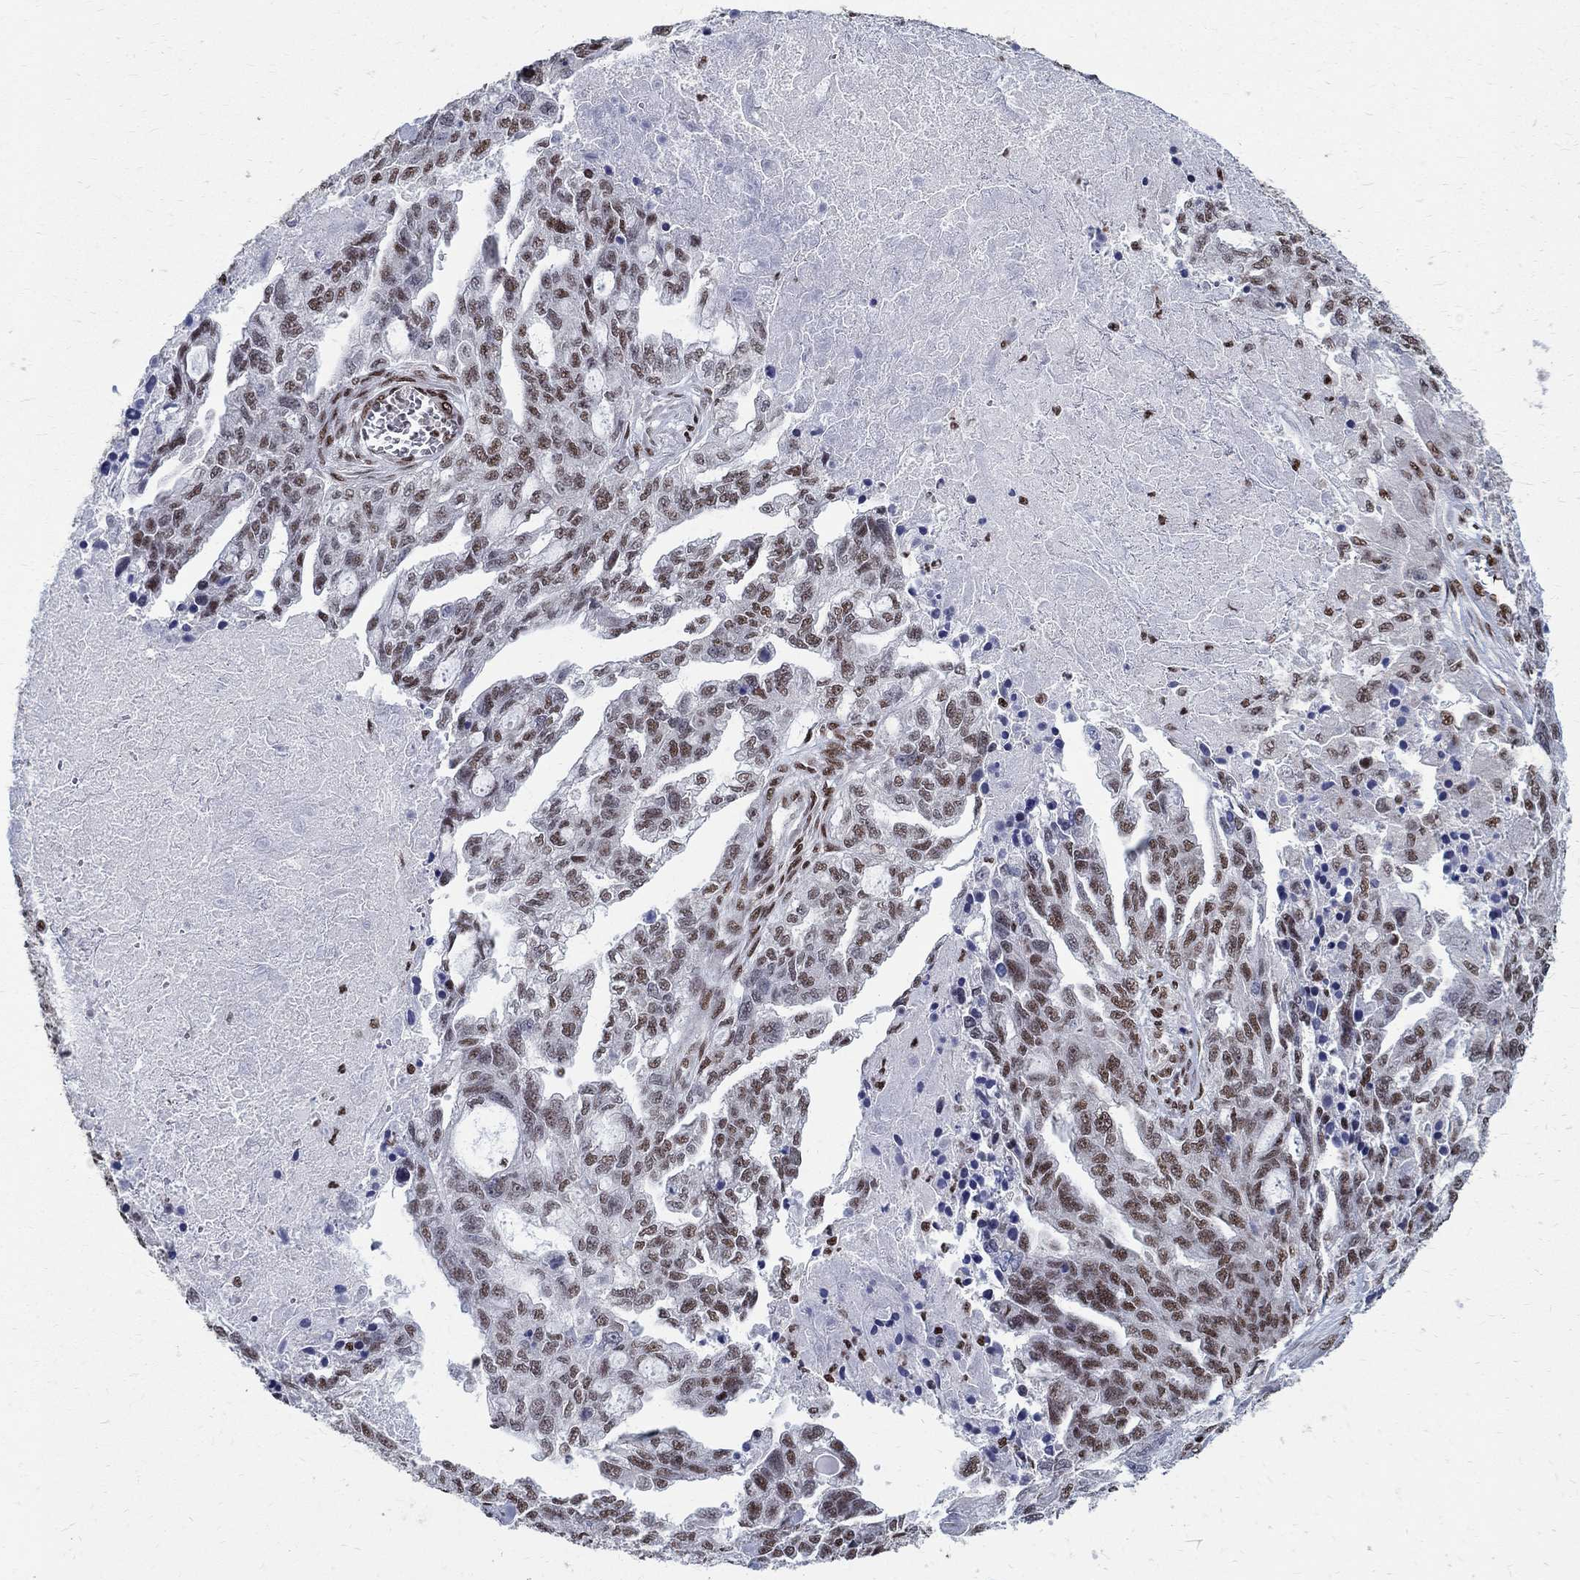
{"staining": {"intensity": "moderate", "quantity": "25%-75%", "location": "nuclear"}, "tissue": "ovarian cancer", "cell_type": "Tumor cells", "image_type": "cancer", "snomed": [{"axis": "morphology", "description": "Cystadenocarcinoma, serous, NOS"}, {"axis": "topography", "description": "Ovary"}], "caption": "Moderate nuclear staining is present in about 25%-75% of tumor cells in ovarian cancer.", "gene": "FBXO16", "patient": {"sex": "female", "age": 51}}